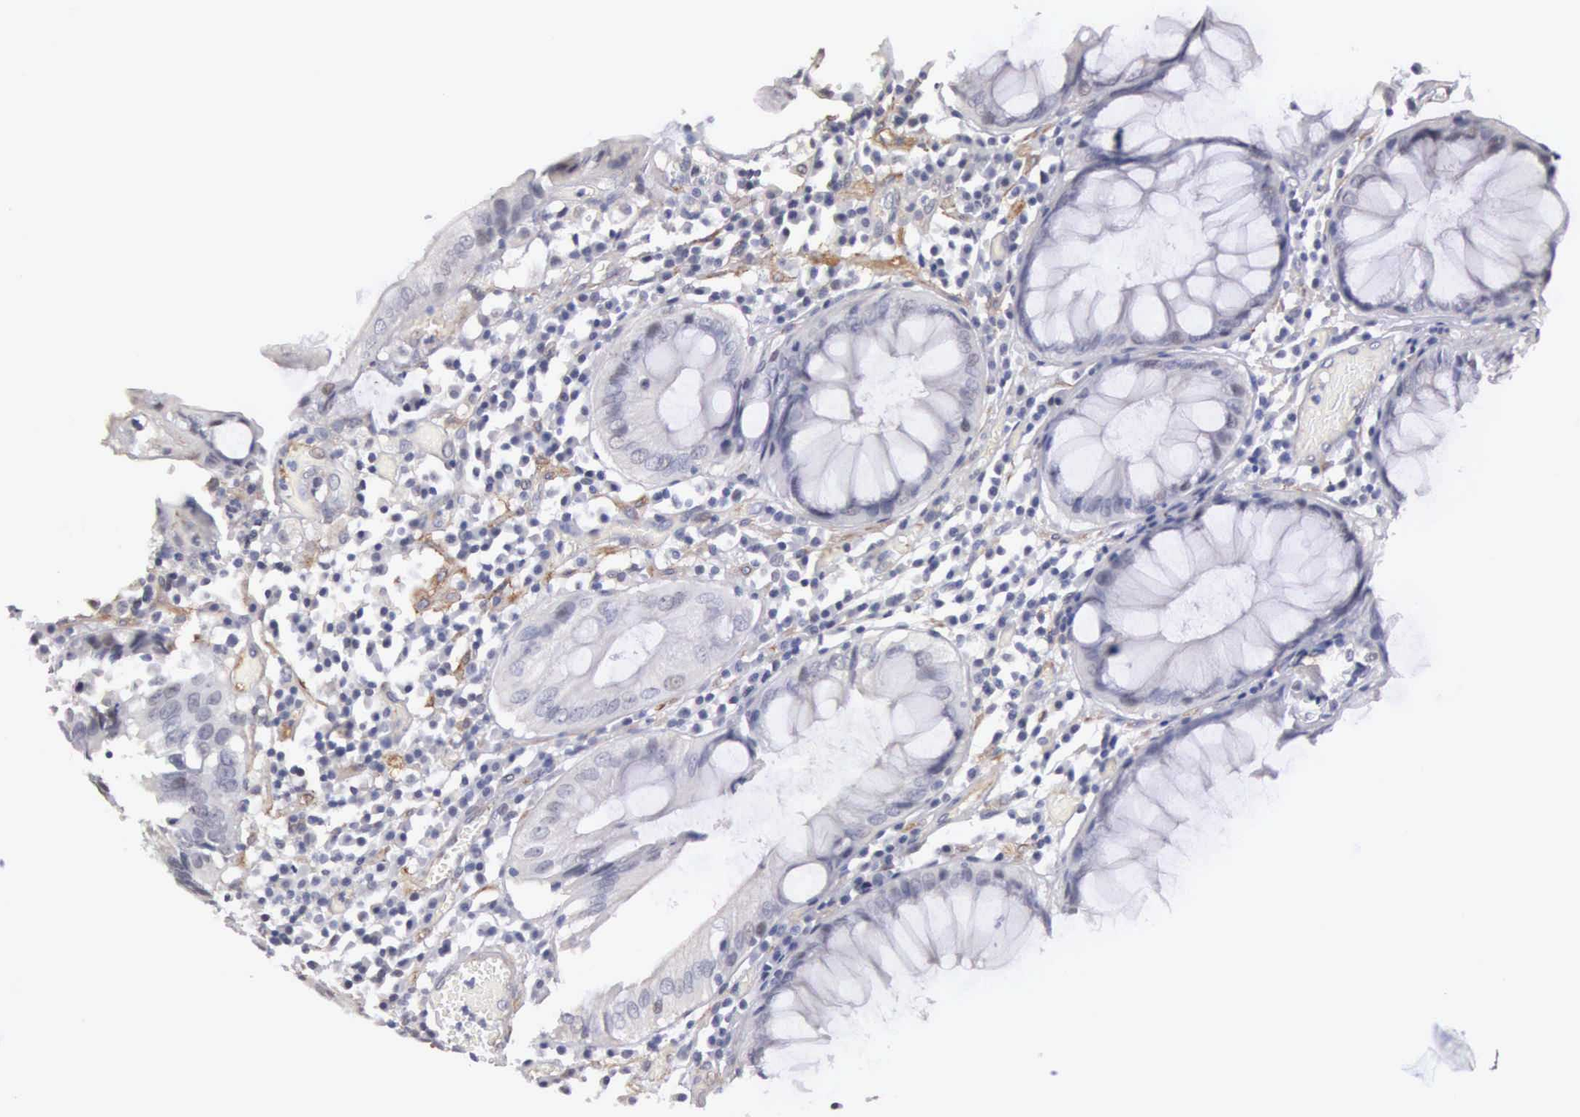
{"staining": {"intensity": "negative", "quantity": "none", "location": "none"}, "tissue": "colorectal cancer", "cell_type": "Tumor cells", "image_type": "cancer", "snomed": [{"axis": "morphology", "description": "Adenocarcinoma, NOS"}, {"axis": "topography", "description": "Rectum"}], "caption": "Protein analysis of colorectal cancer (adenocarcinoma) displays no significant positivity in tumor cells.", "gene": "ELFN2", "patient": {"sex": "female", "age": 98}}